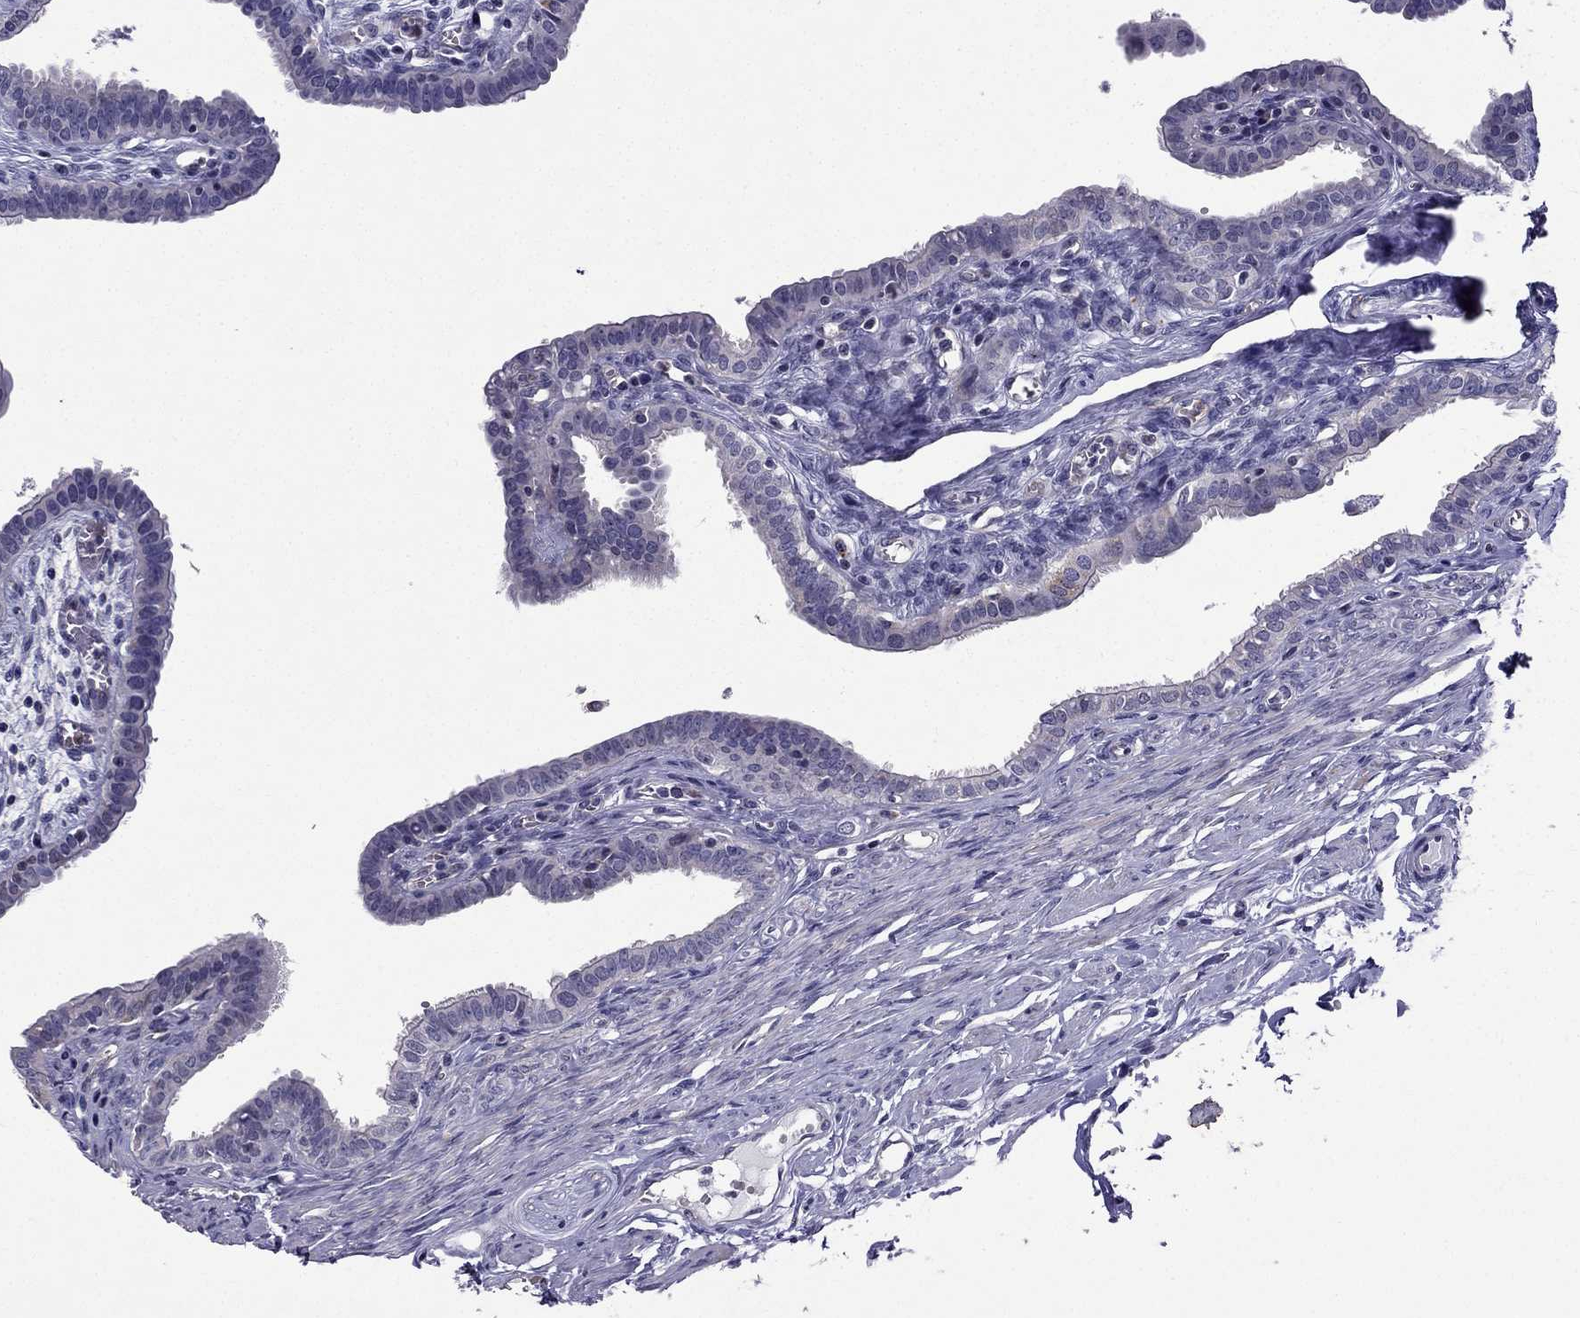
{"staining": {"intensity": "weak", "quantity": "<25%", "location": "cytoplasmic/membranous"}, "tissue": "fallopian tube", "cell_type": "Glandular cells", "image_type": "normal", "snomed": [{"axis": "morphology", "description": "Normal tissue, NOS"}, {"axis": "morphology", "description": "Carcinoma, endometroid"}, {"axis": "topography", "description": "Fallopian tube"}, {"axis": "topography", "description": "Ovary"}], "caption": "High power microscopy photomicrograph of an immunohistochemistry (IHC) micrograph of benign fallopian tube, revealing no significant staining in glandular cells.", "gene": "SLC6A2", "patient": {"sex": "female", "age": 42}}